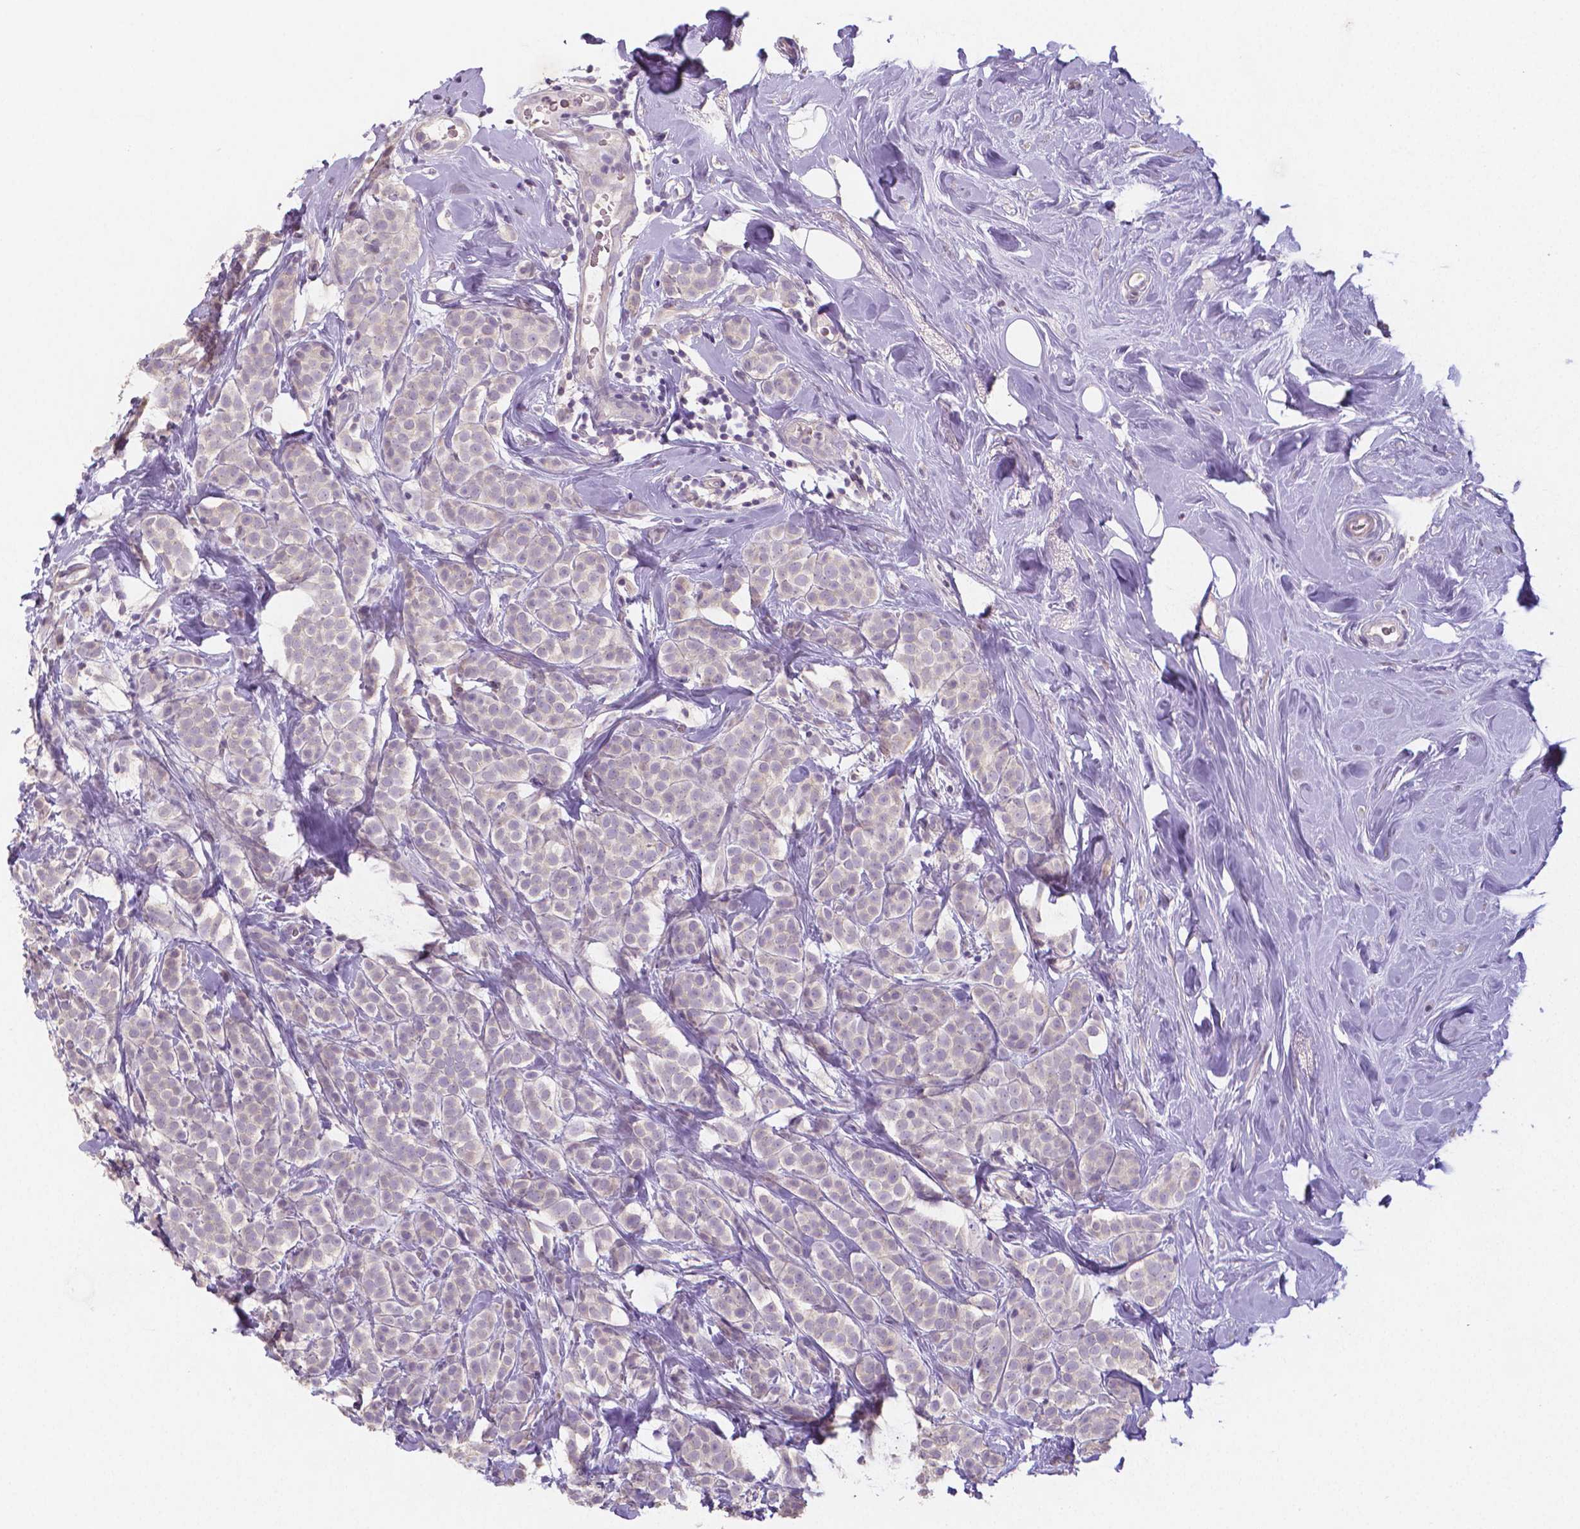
{"staining": {"intensity": "negative", "quantity": "none", "location": "none"}, "tissue": "breast cancer", "cell_type": "Tumor cells", "image_type": "cancer", "snomed": [{"axis": "morphology", "description": "Lobular carcinoma"}, {"axis": "topography", "description": "Breast"}], "caption": "DAB (3,3'-diaminobenzidine) immunohistochemical staining of human breast cancer (lobular carcinoma) shows no significant staining in tumor cells. (Immunohistochemistry (ihc), brightfield microscopy, high magnification).", "gene": "CRMP1", "patient": {"sex": "female", "age": 49}}